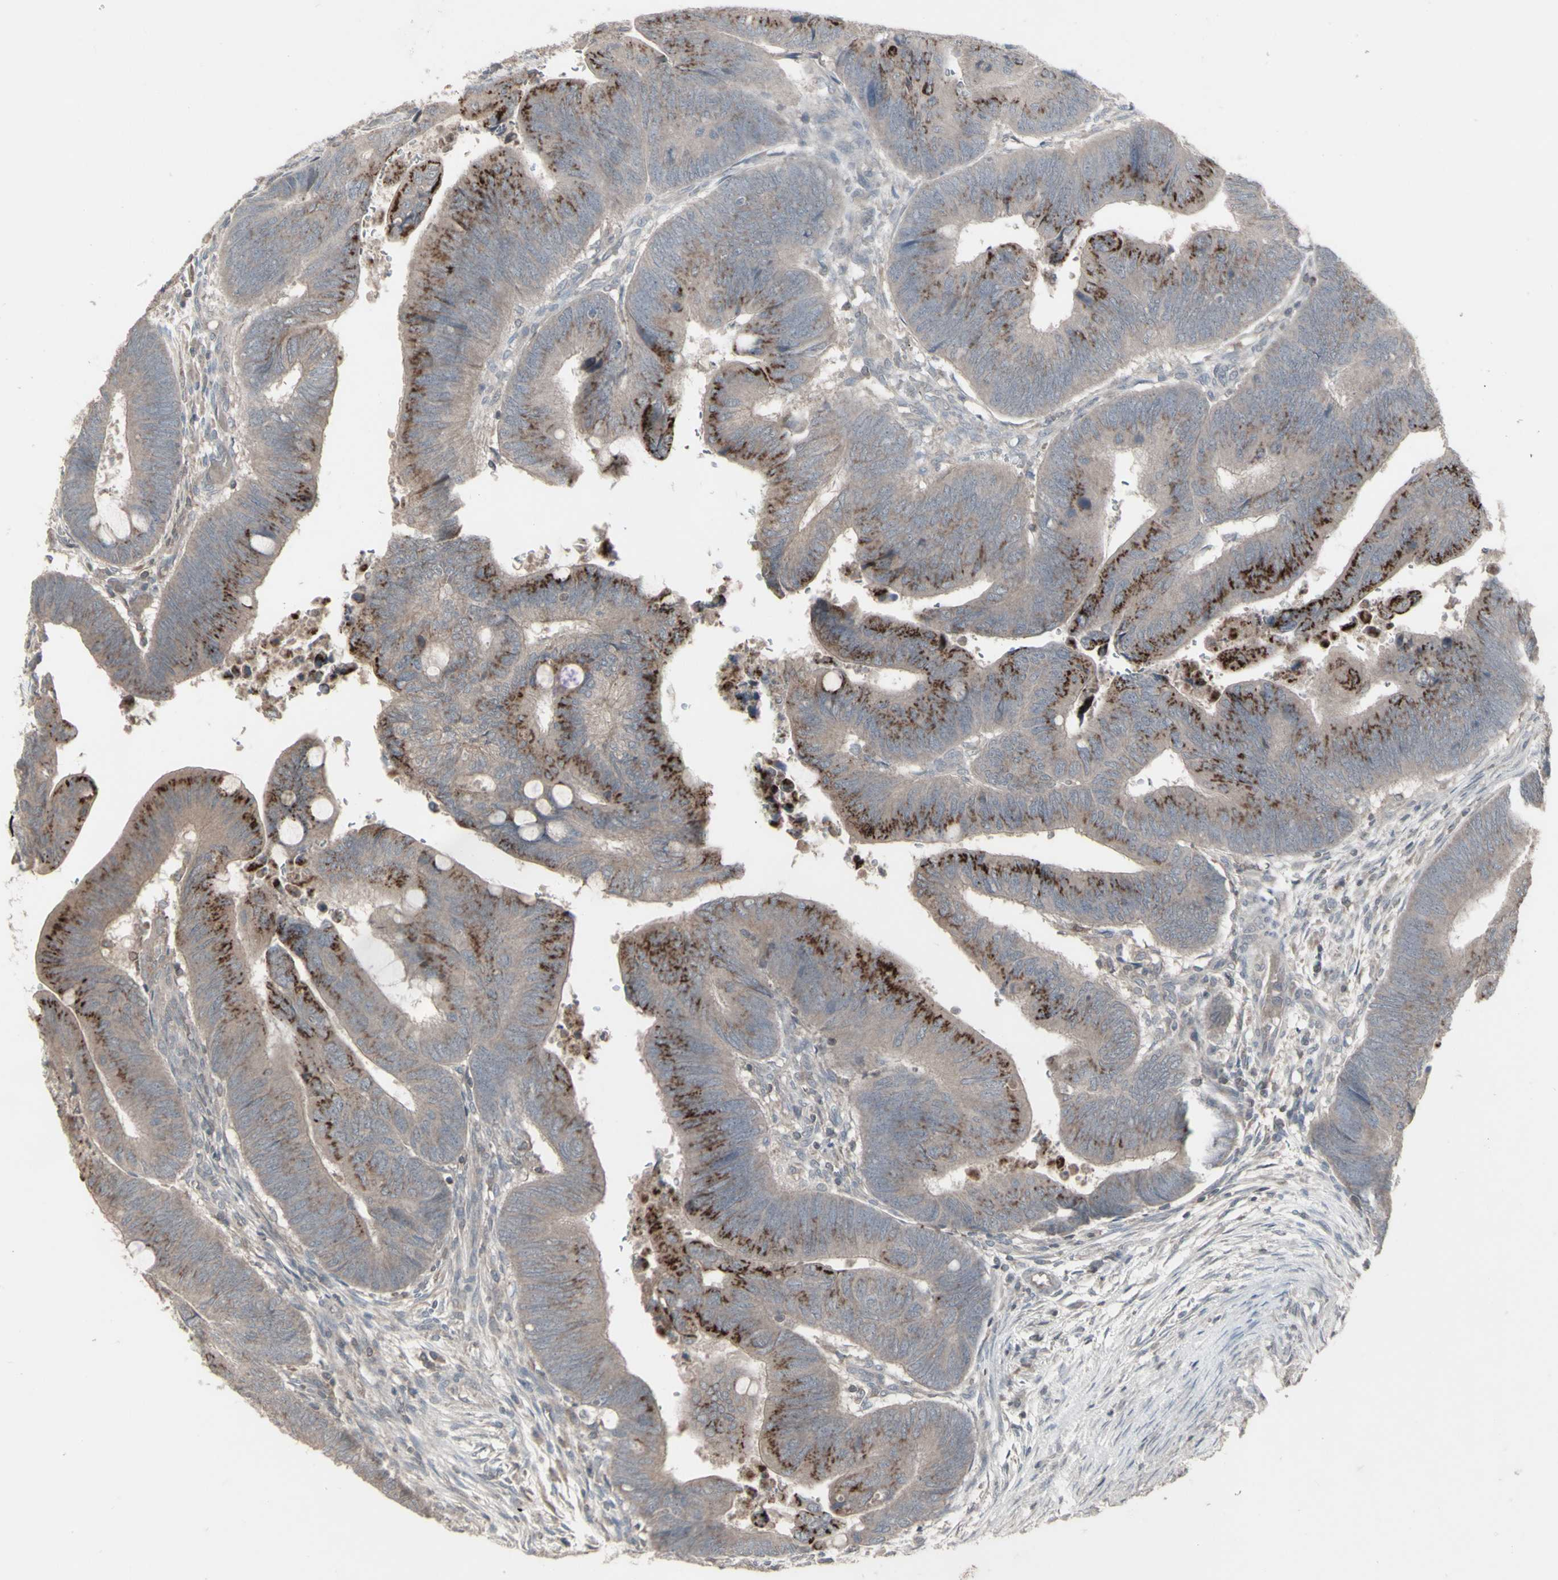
{"staining": {"intensity": "strong", "quantity": ">75%", "location": "cytoplasmic/membranous"}, "tissue": "colorectal cancer", "cell_type": "Tumor cells", "image_type": "cancer", "snomed": [{"axis": "morphology", "description": "Normal tissue, NOS"}, {"axis": "morphology", "description": "Adenocarcinoma, NOS"}, {"axis": "topography", "description": "Rectum"}, {"axis": "topography", "description": "Peripheral nerve tissue"}], "caption": "Immunohistochemical staining of colorectal adenocarcinoma displays high levels of strong cytoplasmic/membranous protein staining in approximately >75% of tumor cells. Using DAB (brown) and hematoxylin (blue) stains, captured at high magnification using brightfield microscopy.", "gene": "CSK", "patient": {"sex": "male", "age": 92}}